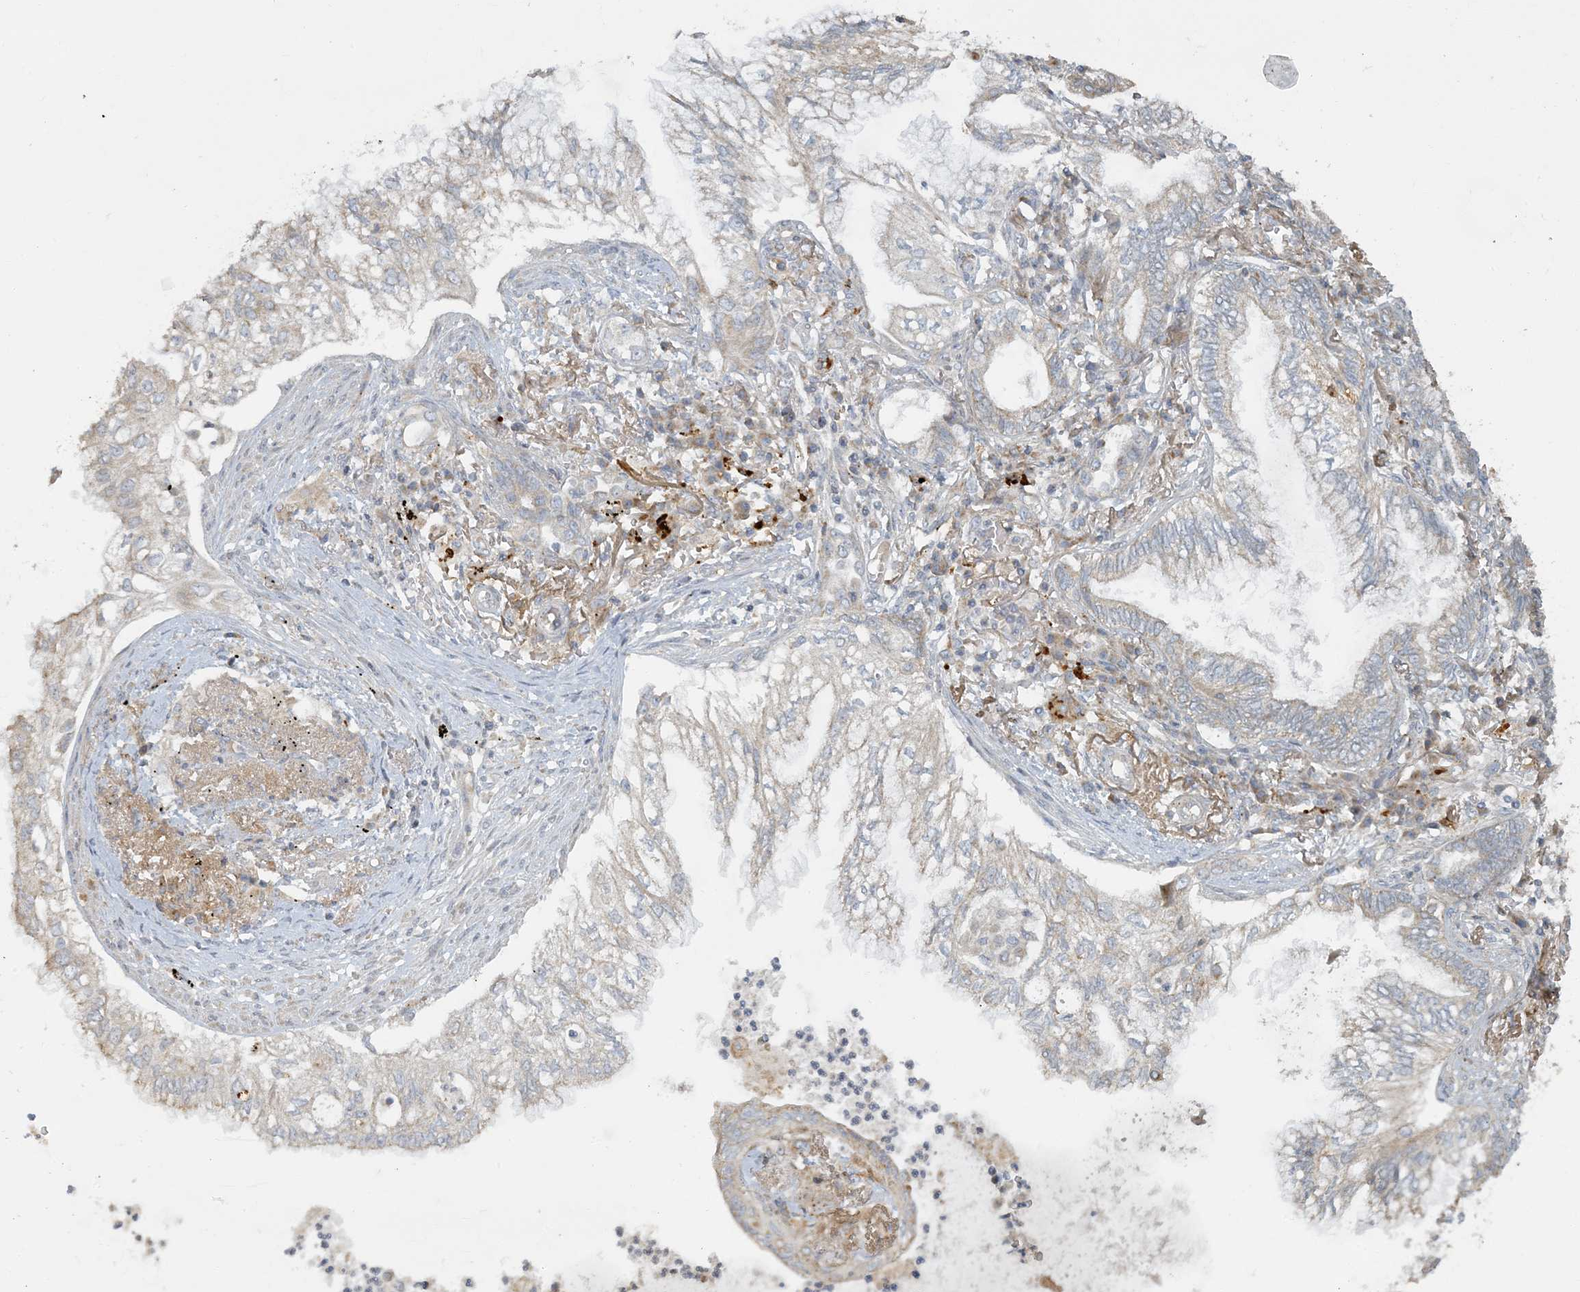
{"staining": {"intensity": "weak", "quantity": "<25%", "location": "cytoplasmic/membranous"}, "tissue": "lung cancer", "cell_type": "Tumor cells", "image_type": "cancer", "snomed": [{"axis": "morphology", "description": "Adenocarcinoma, NOS"}, {"axis": "topography", "description": "Lung"}], "caption": "Tumor cells show no significant protein expression in lung adenocarcinoma.", "gene": "LTN1", "patient": {"sex": "female", "age": 70}}